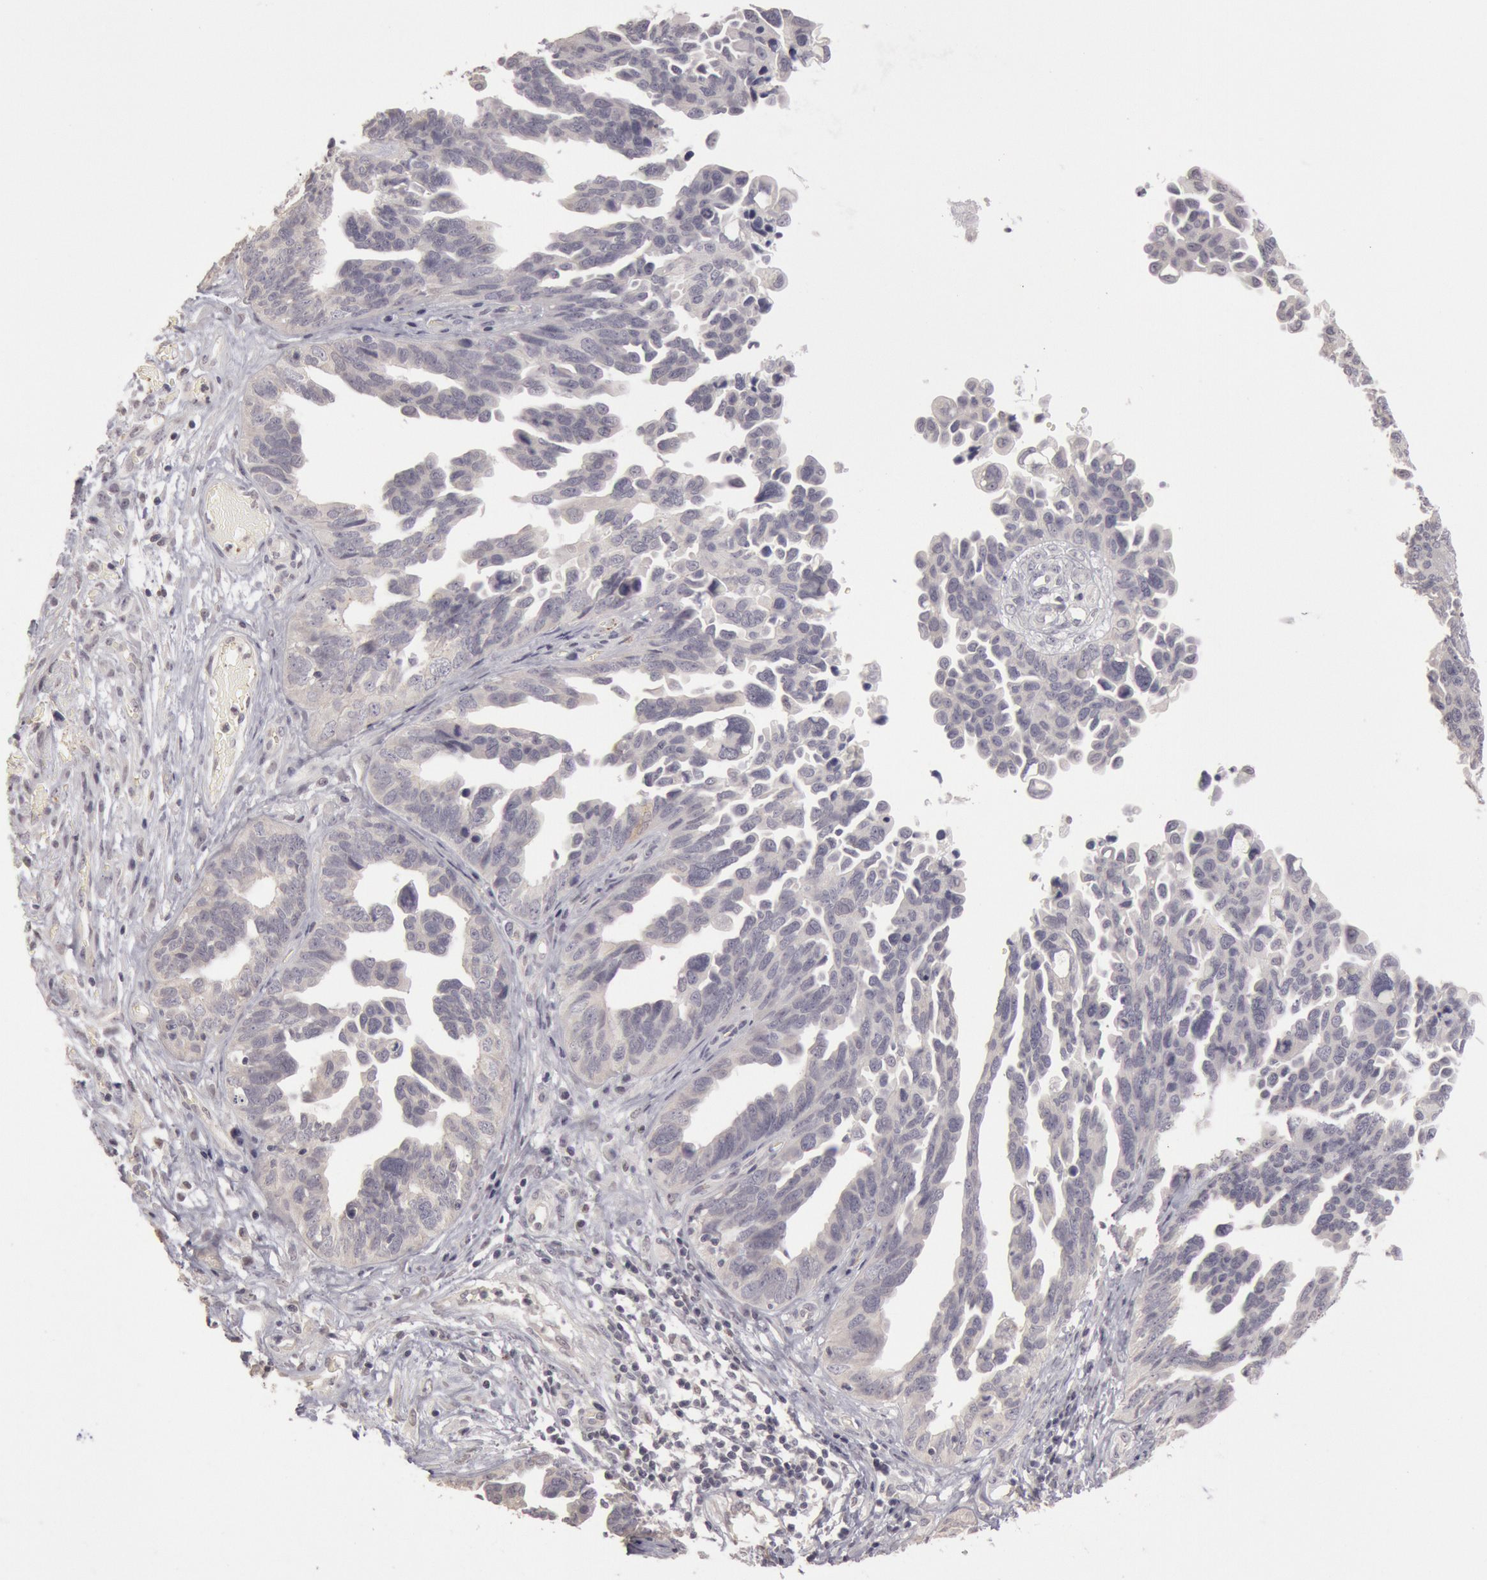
{"staining": {"intensity": "negative", "quantity": "none", "location": "none"}, "tissue": "ovarian cancer", "cell_type": "Tumor cells", "image_type": "cancer", "snomed": [{"axis": "morphology", "description": "Cystadenocarcinoma, serous, NOS"}, {"axis": "topography", "description": "Ovary"}], "caption": "A histopathology image of serous cystadenocarcinoma (ovarian) stained for a protein shows no brown staining in tumor cells. Nuclei are stained in blue.", "gene": "RIMBP3C", "patient": {"sex": "female", "age": 64}}